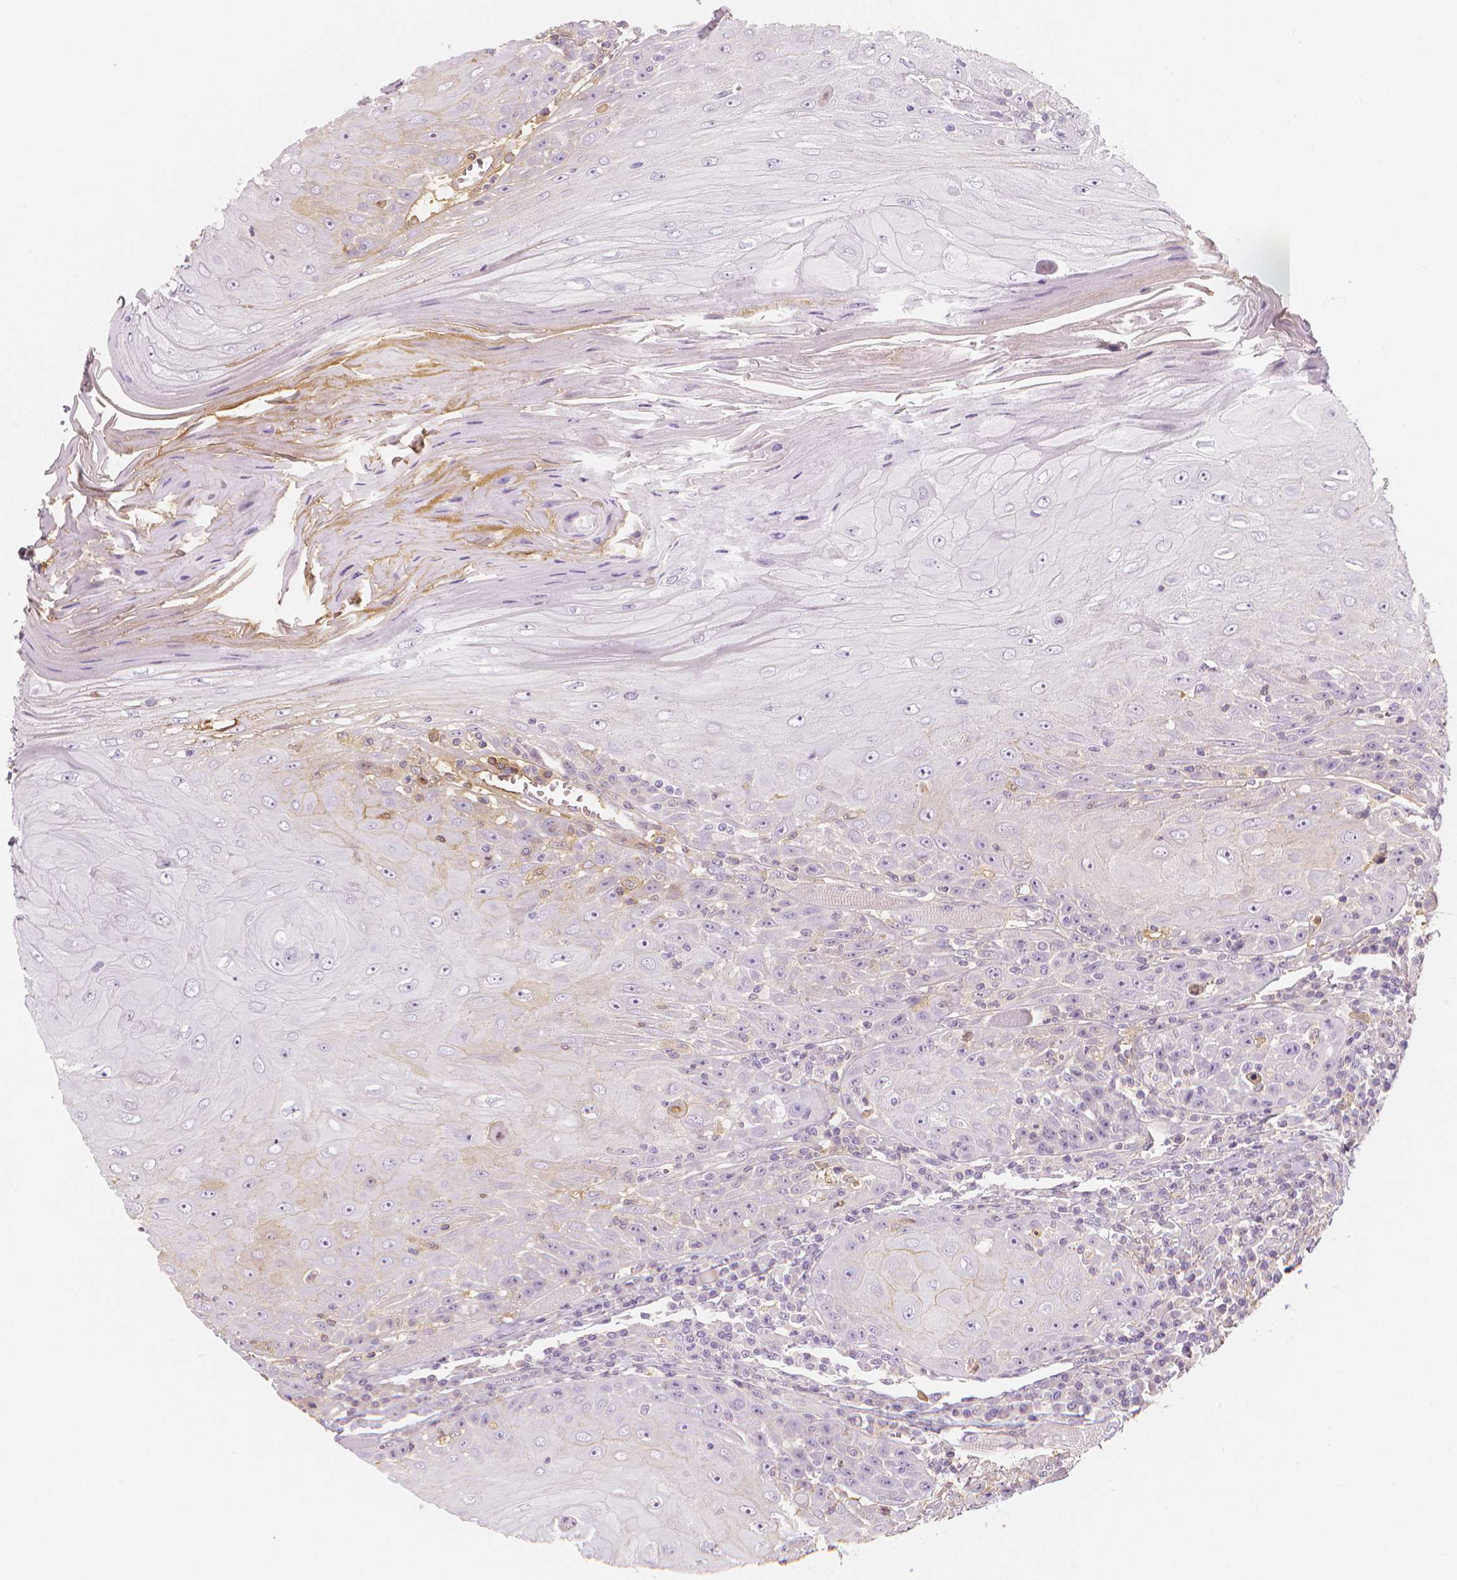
{"staining": {"intensity": "negative", "quantity": "none", "location": "none"}, "tissue": "head and neck cancer", "cell_type": "Tumor cells", "image_type": "cancer", "snomed": [{"axis": "morphology", "description": "Squamous cell carcinoma, NOS"}, {"axis": "topography", "description": "Head-Neck"}], "caption": "The IHC micrograph has no significant staining in tumor cells of head and neck squamous cell carcinoma tissue.", "gene": "APOA4", "patient": {"sex": "male", "age": 52}}